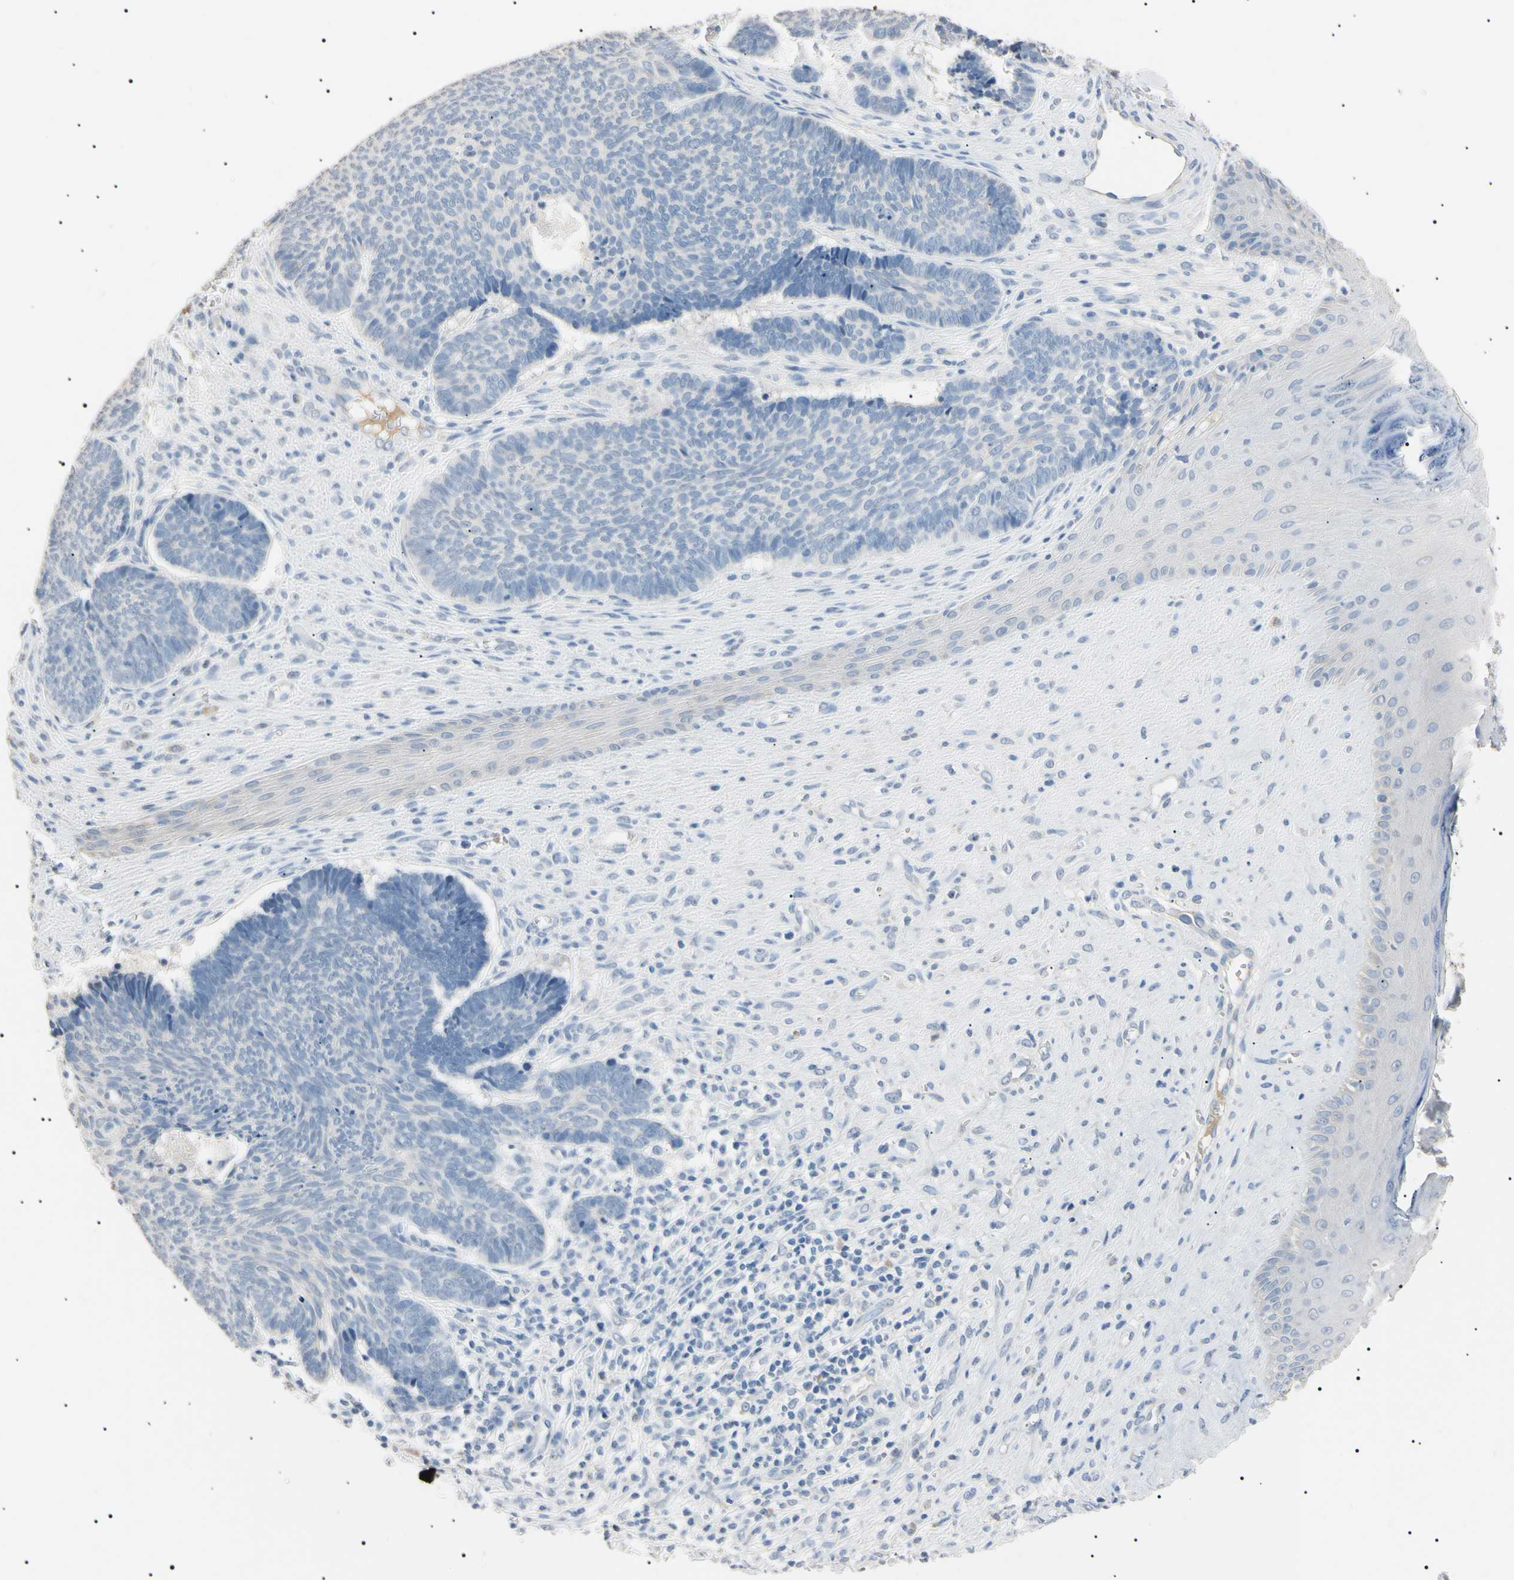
{"staining": {"intensity": "negative", "quantity": "none", "location": "none"}, "tissue": "skin cancer", "cell_type": "Tumor cells", "image_type": "cancer", "snomed": [{"axis": "morphology", "description": "Basal cell carcinoma"}, {"axis": "topography", "description": "Skin"}], "caption": "The IHC histopathology image has no significant staining in tumor cells of basal cell carcinoma (skin) tissue. (Brightfield microscopy of DAB (3,3'-diaminobenzidine) immunohistochemistry (IHC) at high magnification).", "gene": "CGB3", "patient": {"sex": "male", "age": 84}}